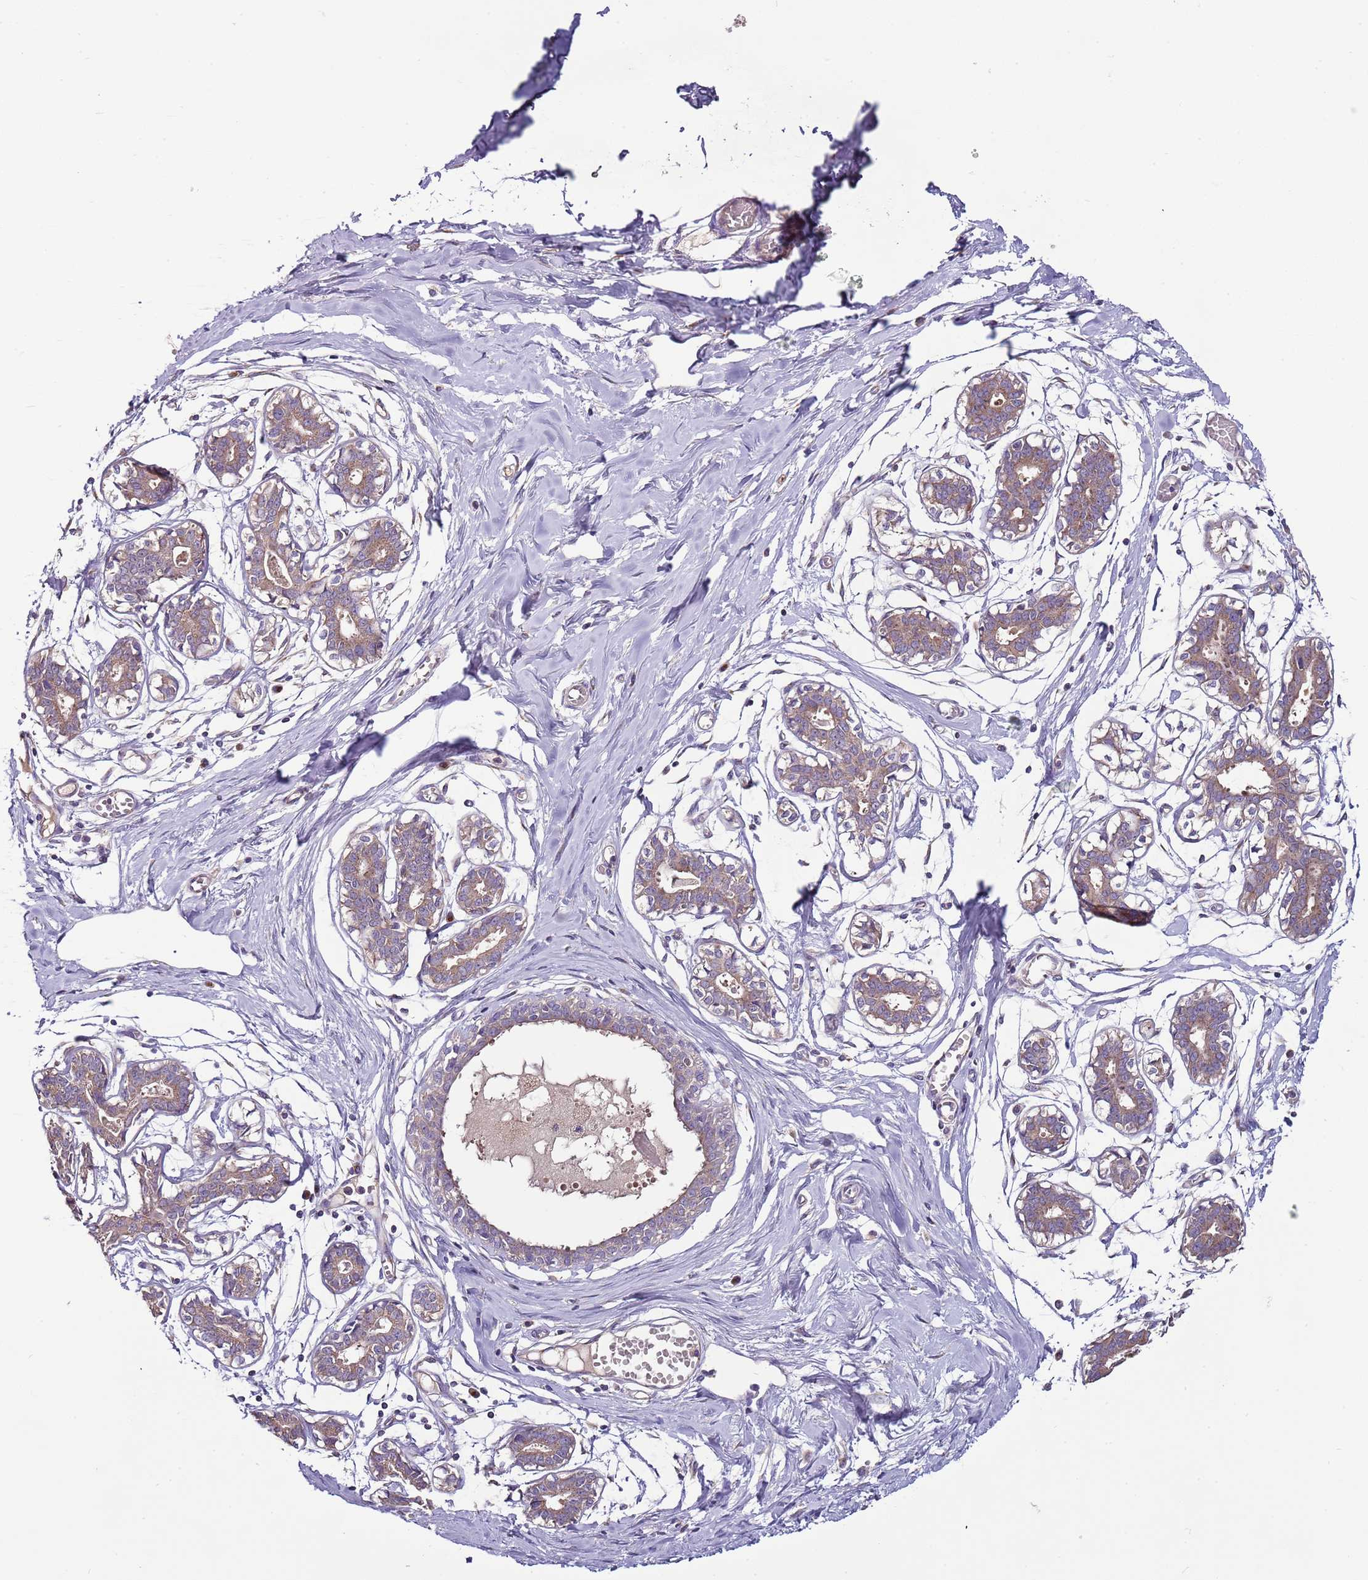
{"staining": {"intensity": "negative", "quantity": "none", "location": "none"}, "tissue": "breast", "cell_type": "Adipocytes", "image_type": "normal", "snomed": [{"axis": "morphology", "description": "Normal tissue, NOS"}, {"axis": "topography", "description": "Breast"}], "caption": "High power microscopy photomicrograph of an immunohistochemistry histopathology image of unremarkable breast, revealing no significant positivity in adipocytes. The staining was performed using DAB to visualize the protein expression in brown, while the nuclei were stained in blue with hematoxylin (Magnification: 20x).", "gene": "FAM20A", "patient": {"sex": "female", "age": 27}}